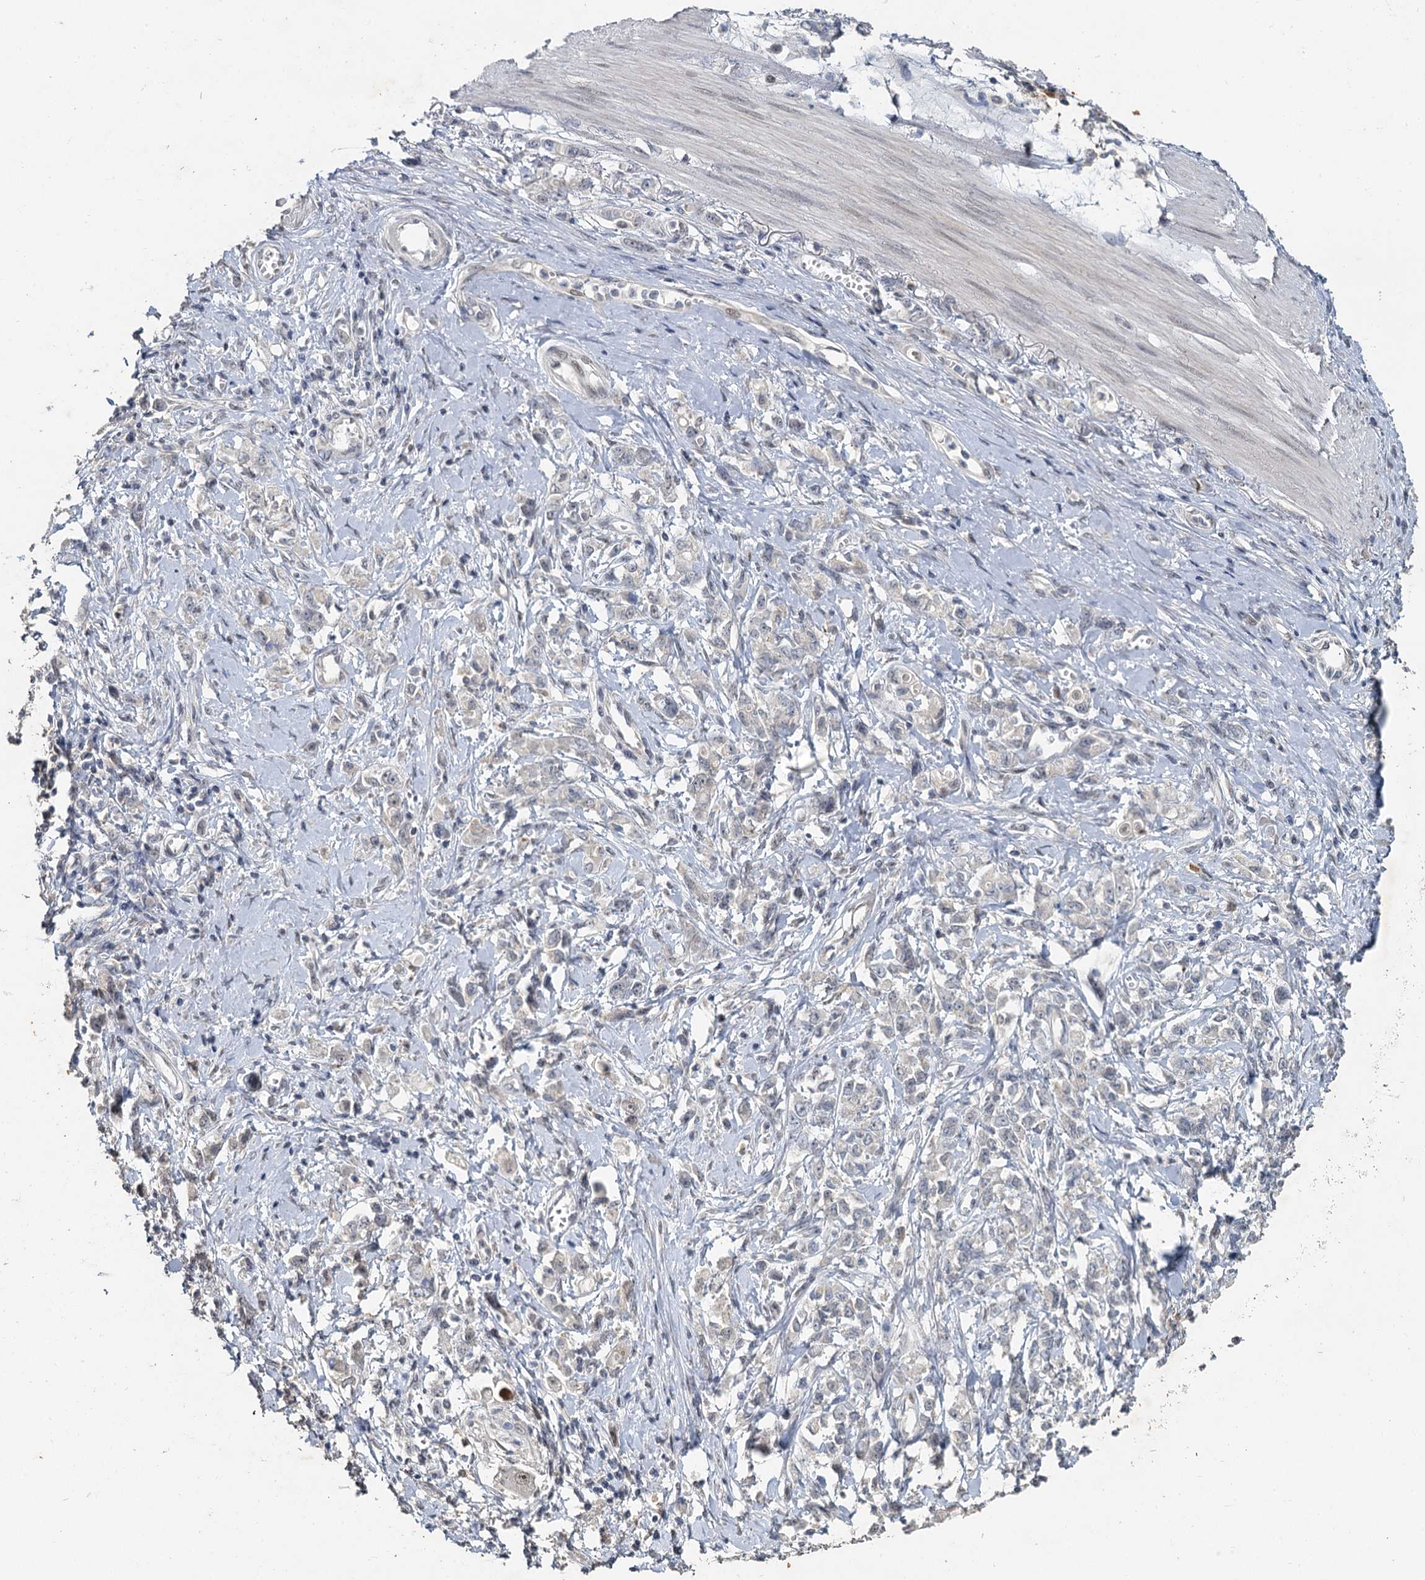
{"staining": {"intensity": "negative", "quantity": "none", "location": "none"}, "tissue": "stomach cancer", "cell_type": "Tumor cells", "image_type": "cancer", "snomed": [{"axis": "morphology", "description": "Adenocarcinoma, NOS"}, {"axis": "topography", "description": "Stomach"}], "caption": "Protein analysis of adenocarcinoma (stomach) displays no significant expression in tumor cells.", "gene": "MUCL1", "patient": {"sex": "female", "age": 76}}